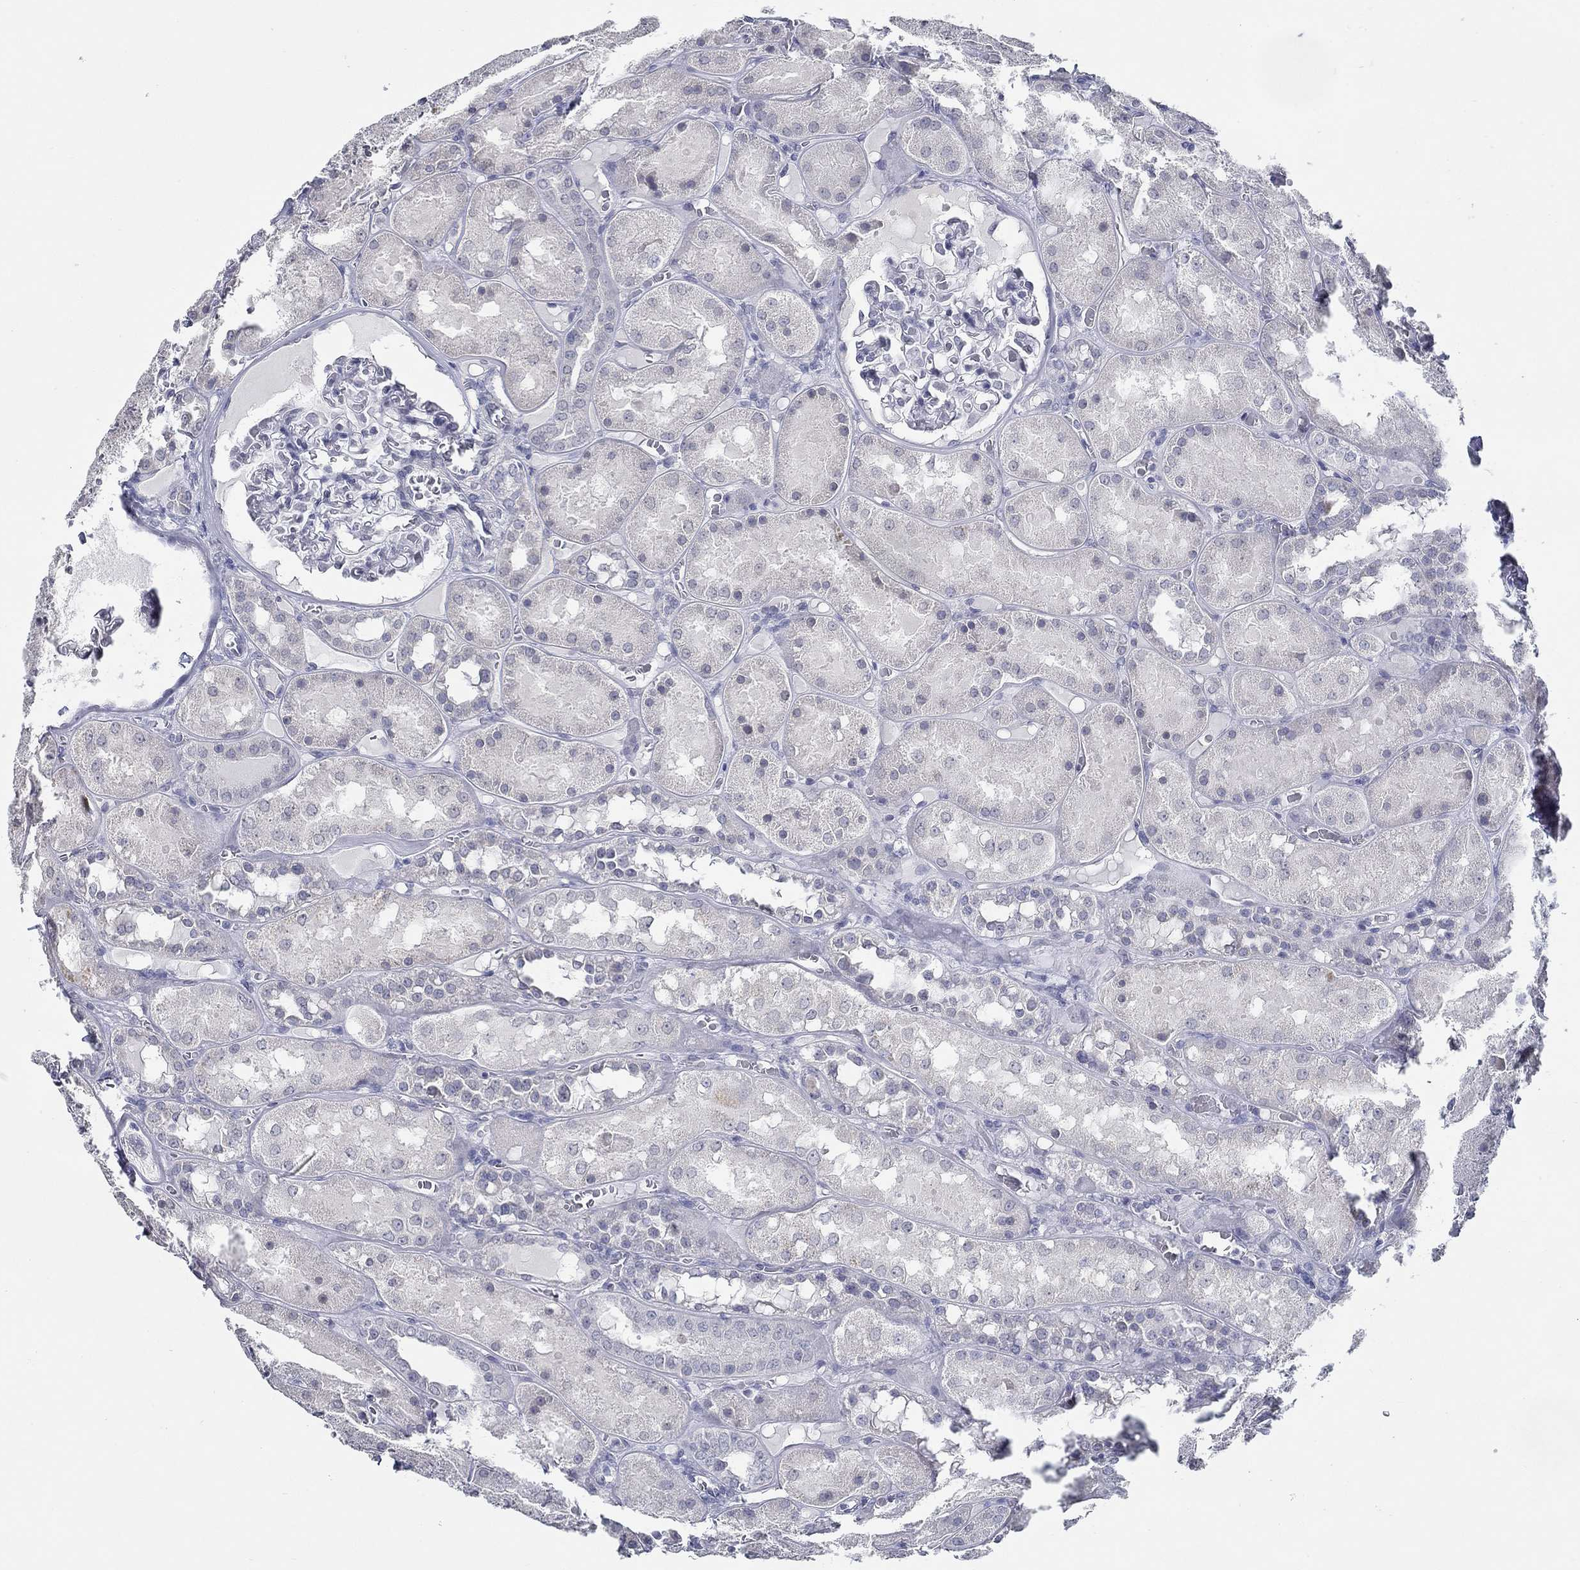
{"staining": {"intensity": "negative", "quantity": "none", "location": "none"}, "tissue": "kidney", "cell_type": "Cells in glomeruli", "image_type": "normal", "snomed": [{"axis": "morphology", "description": "Normal tissue, NOS"}, {"axis": "topography", "description": "Kidney"}], "caption": "This is an immunohistochemistry (IHC) micrograph of unremarkable kidney. There is no expression in cells in glomeruli.", "gene": "NUP155", "patient": {"sex": "male", "age": 73}}